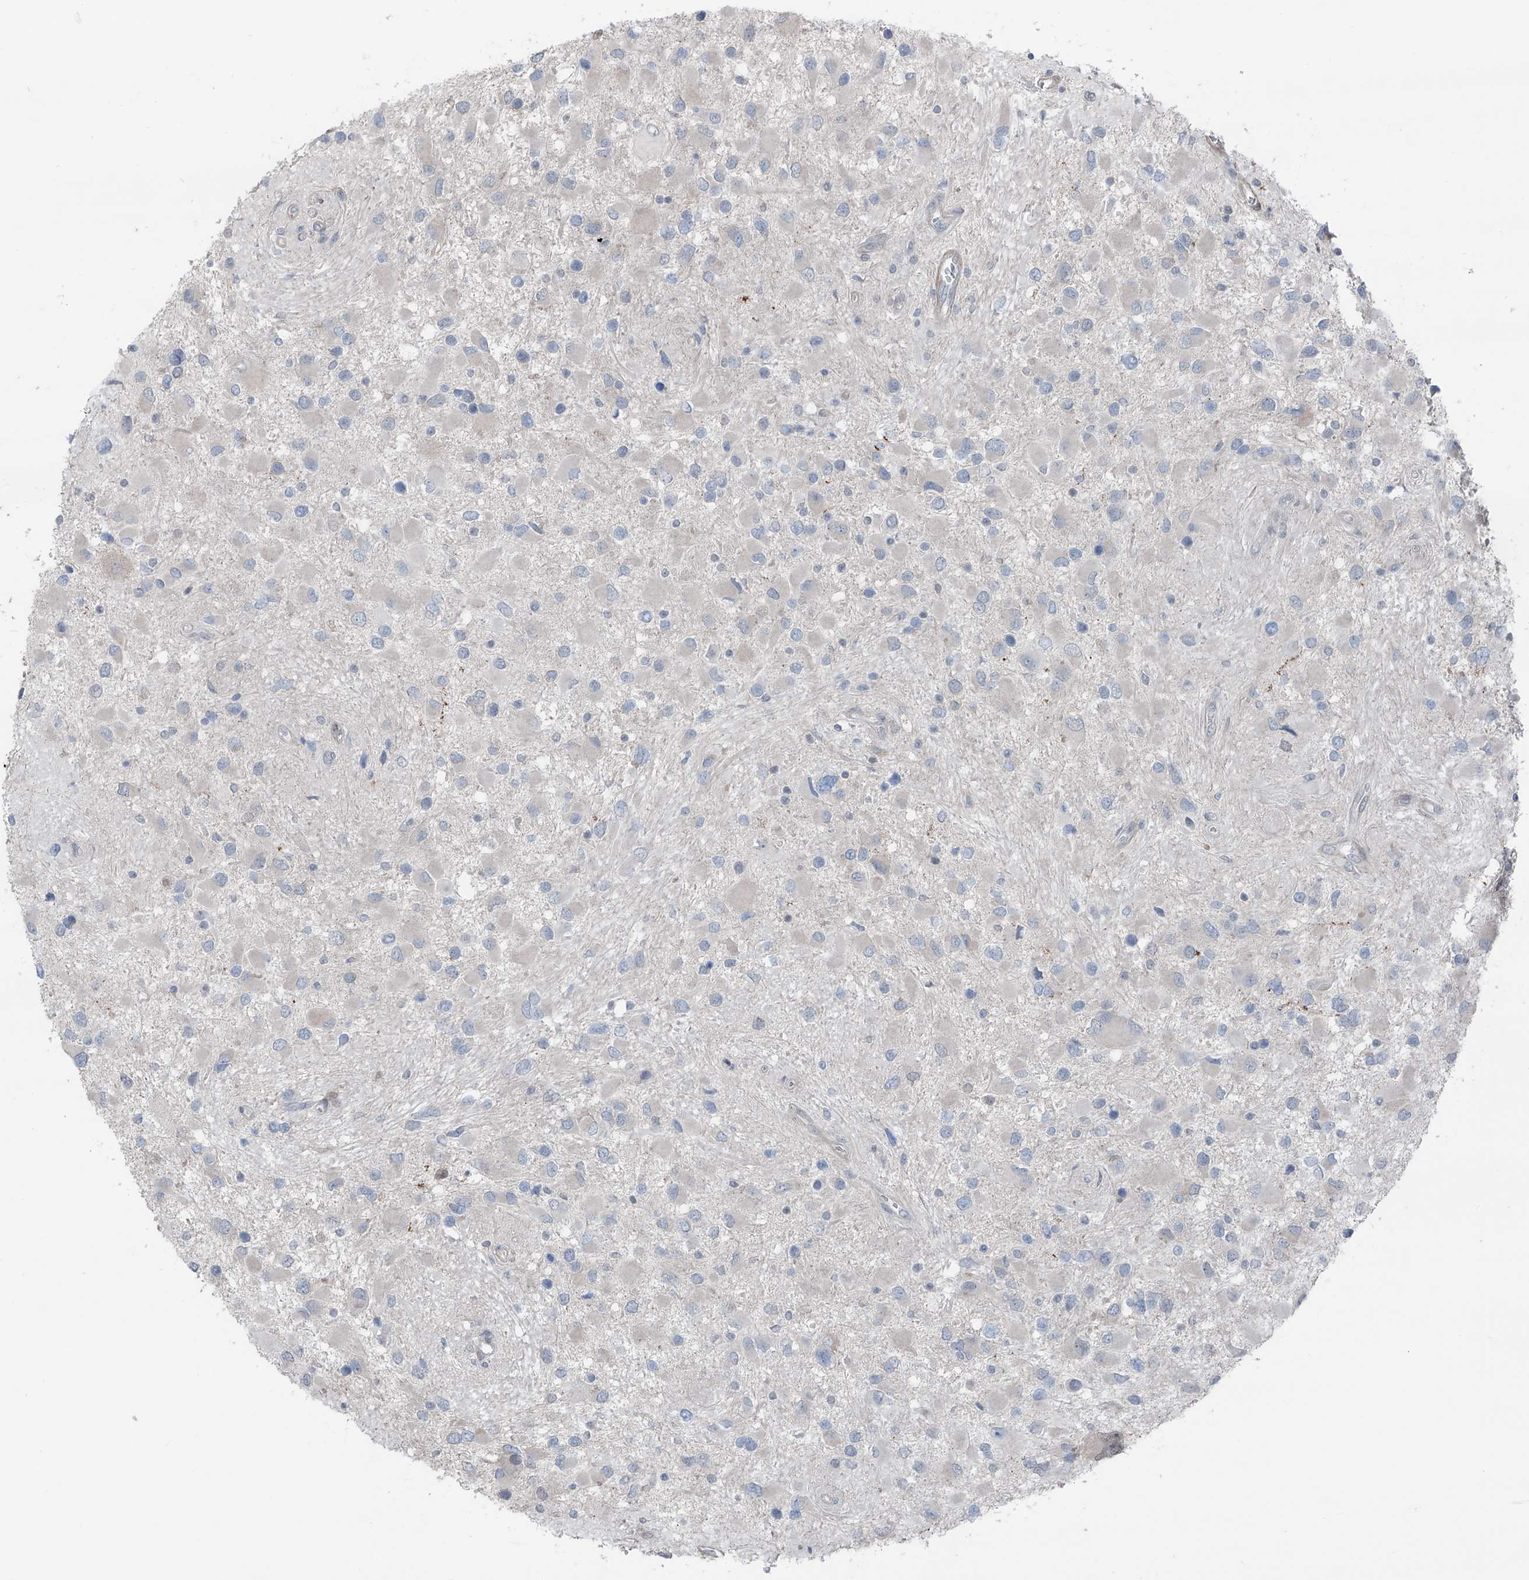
{"staining": {"intensity": "negative", "quantity": "none", "location": "none"}, "tissue": "glioma", "cell_type": "Tumor cells", "image_type": "cancer", "snomed": [{"axis": "morphology", "description": "Glioma, malignant, High grade"}, {"axis": "topography", "description": "Brain"}], "caption": "Glioma was stained to show a protein in brown. There is no significant staining in tumor cells.", "gene": "HSPB11", "patient": {"sex": "male", "age": 53}}